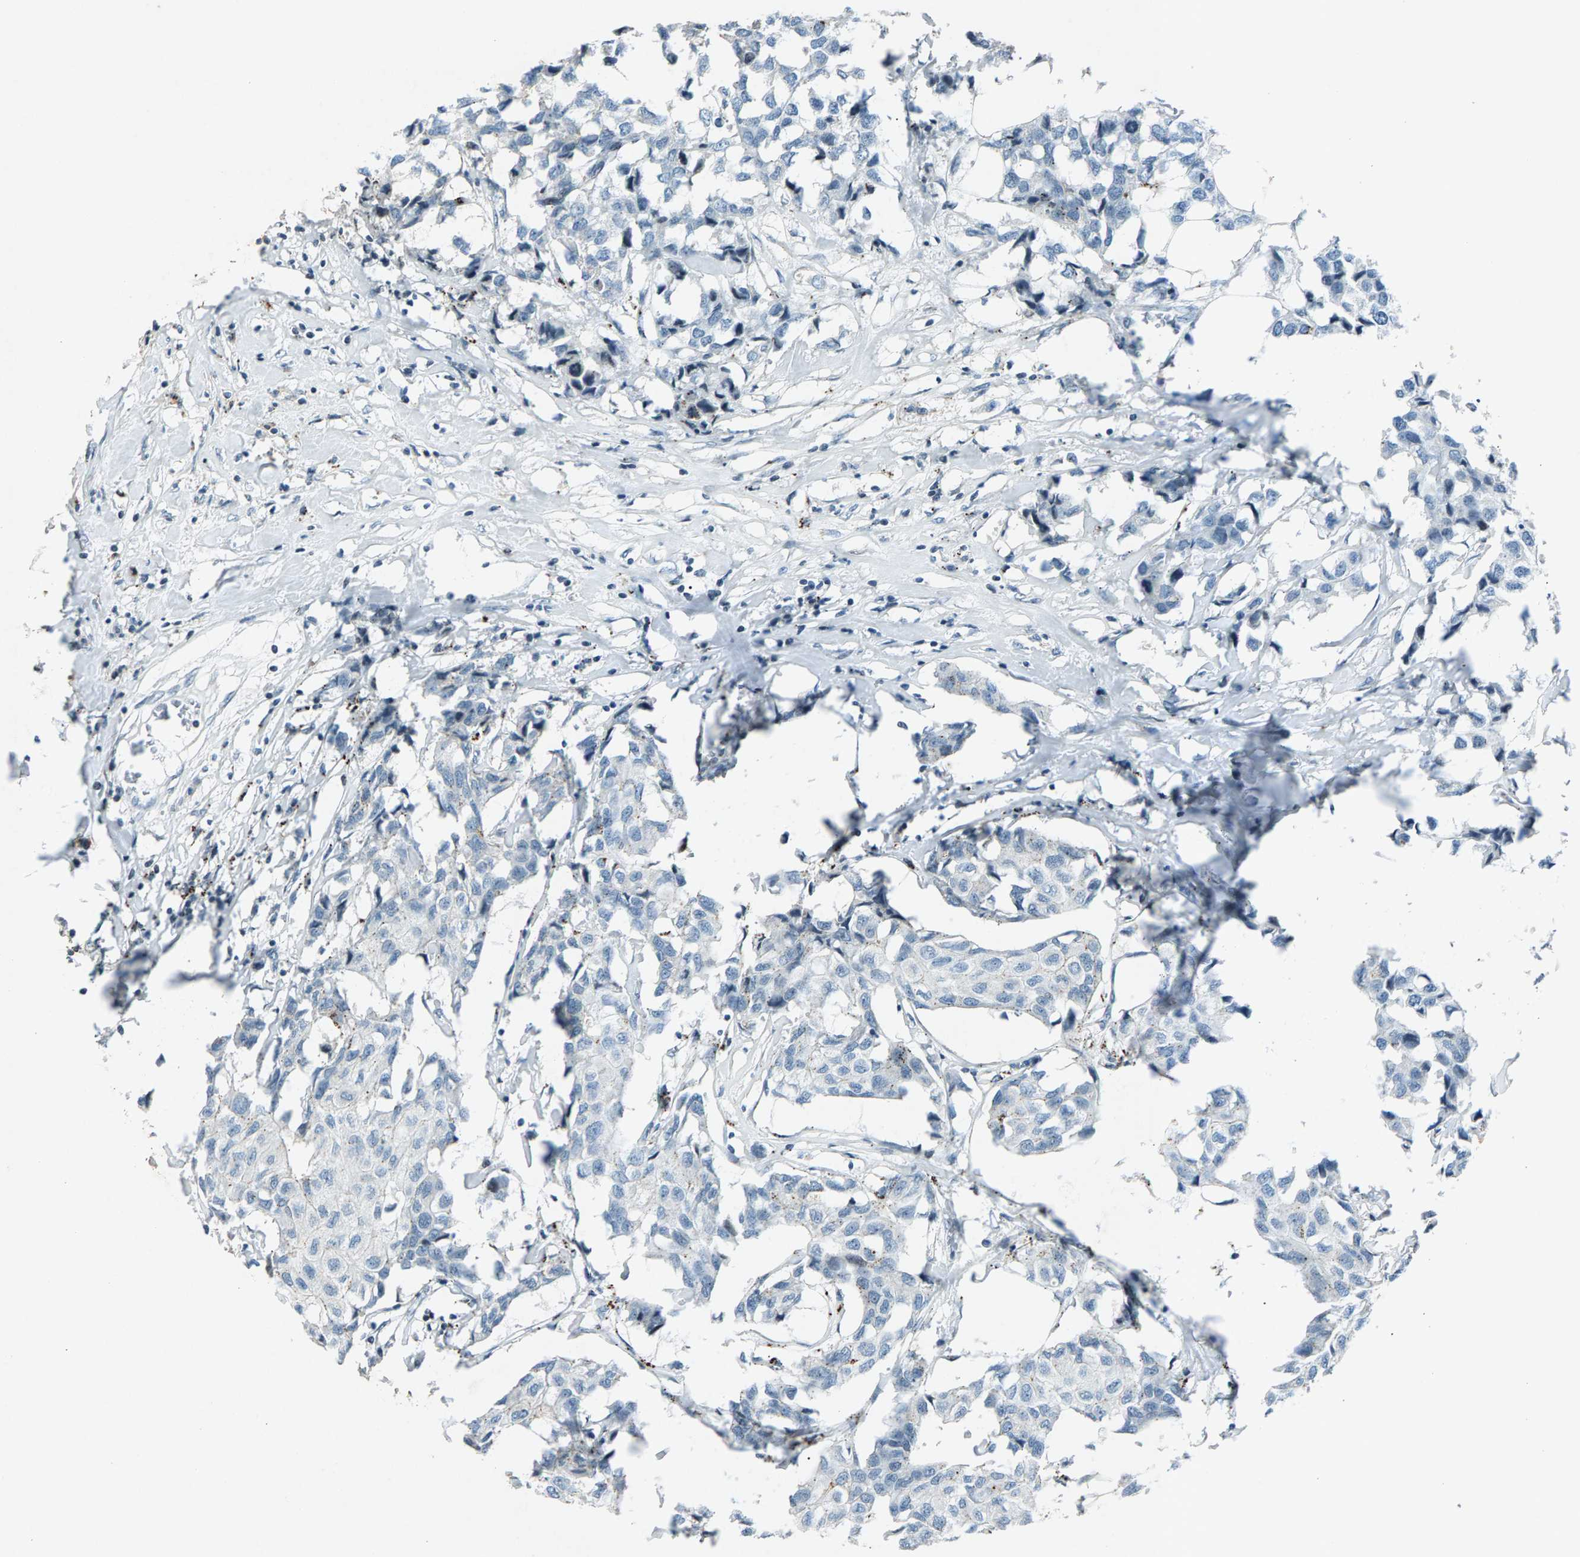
{"staining": {"intensity": "negative", "quantity": "none", "location": "none"}, "tissue": "breast cancer", "cell_type": "Tumor cells", "image_type": "cancer", "snomed": [{"axis": "morphology", "description": "Duct carcinoma"}, {"axis": "topography", "description": "Breast"}], "caption": "Protein analysis of breast cancer (invasive ductal carcinoma) exhibits no significant expression in tumor cells.", "gene": "ZPR1", "patient": {"sex": "female", "age": 80}}